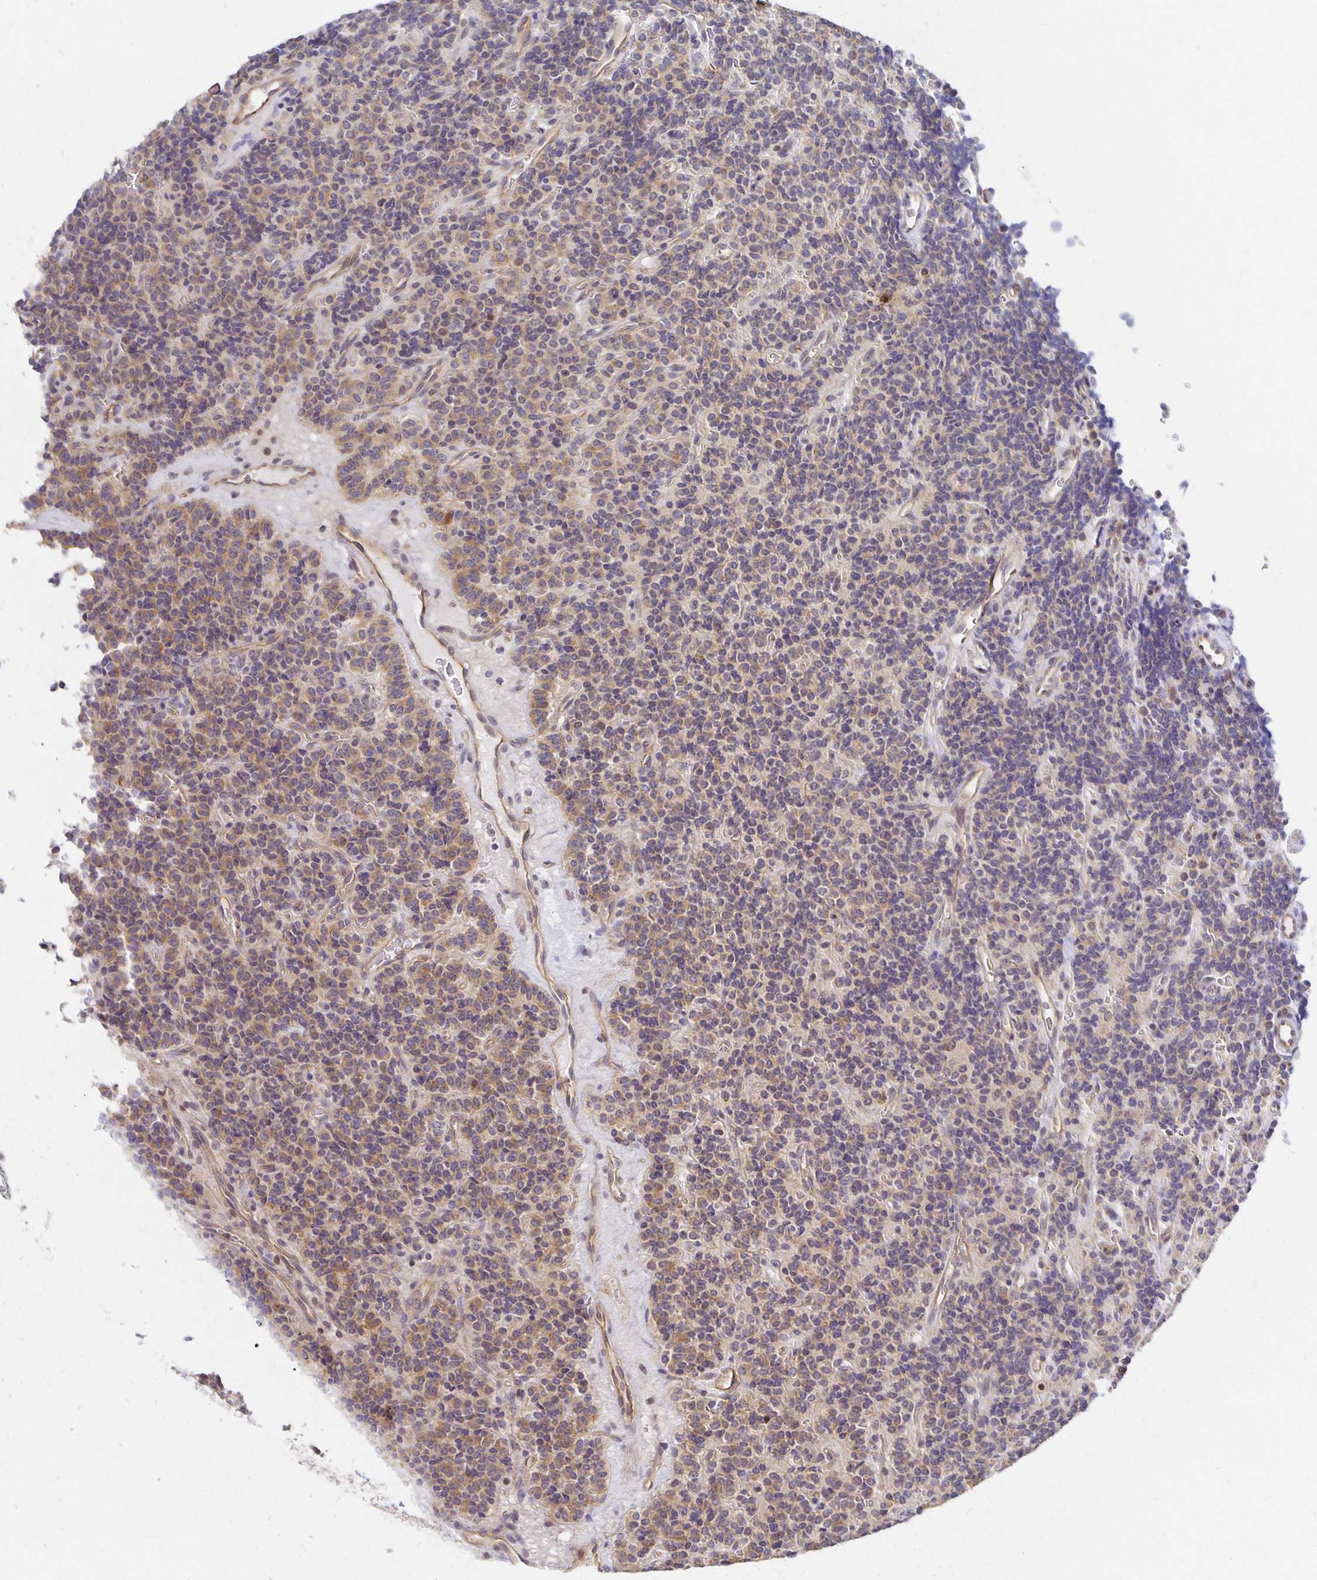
{"staining": {"intensity": "weak", "quantity": ">75%", "location": "cytoplasmic/membranous"}, "tissue": "carcinoid", "cell_type": "Tumor cells", "image_type": "cancer", "snomed": [{"axis": "morphology", "description": "Carcinoid, malignant, NOS"}, {"axis": "topography", "description": "Pancreas"}], "caption": "This photomicrograph shows carcinoid stained with immunohistochemistry (IHC) to label a protein in brown. The cytoplasmic/membranous of tumor cells show weak positivity for the protein. Nuclei are counter-stained blue.", "gene": "SORL1", "patient": {"sex": "male", "age": 36}}